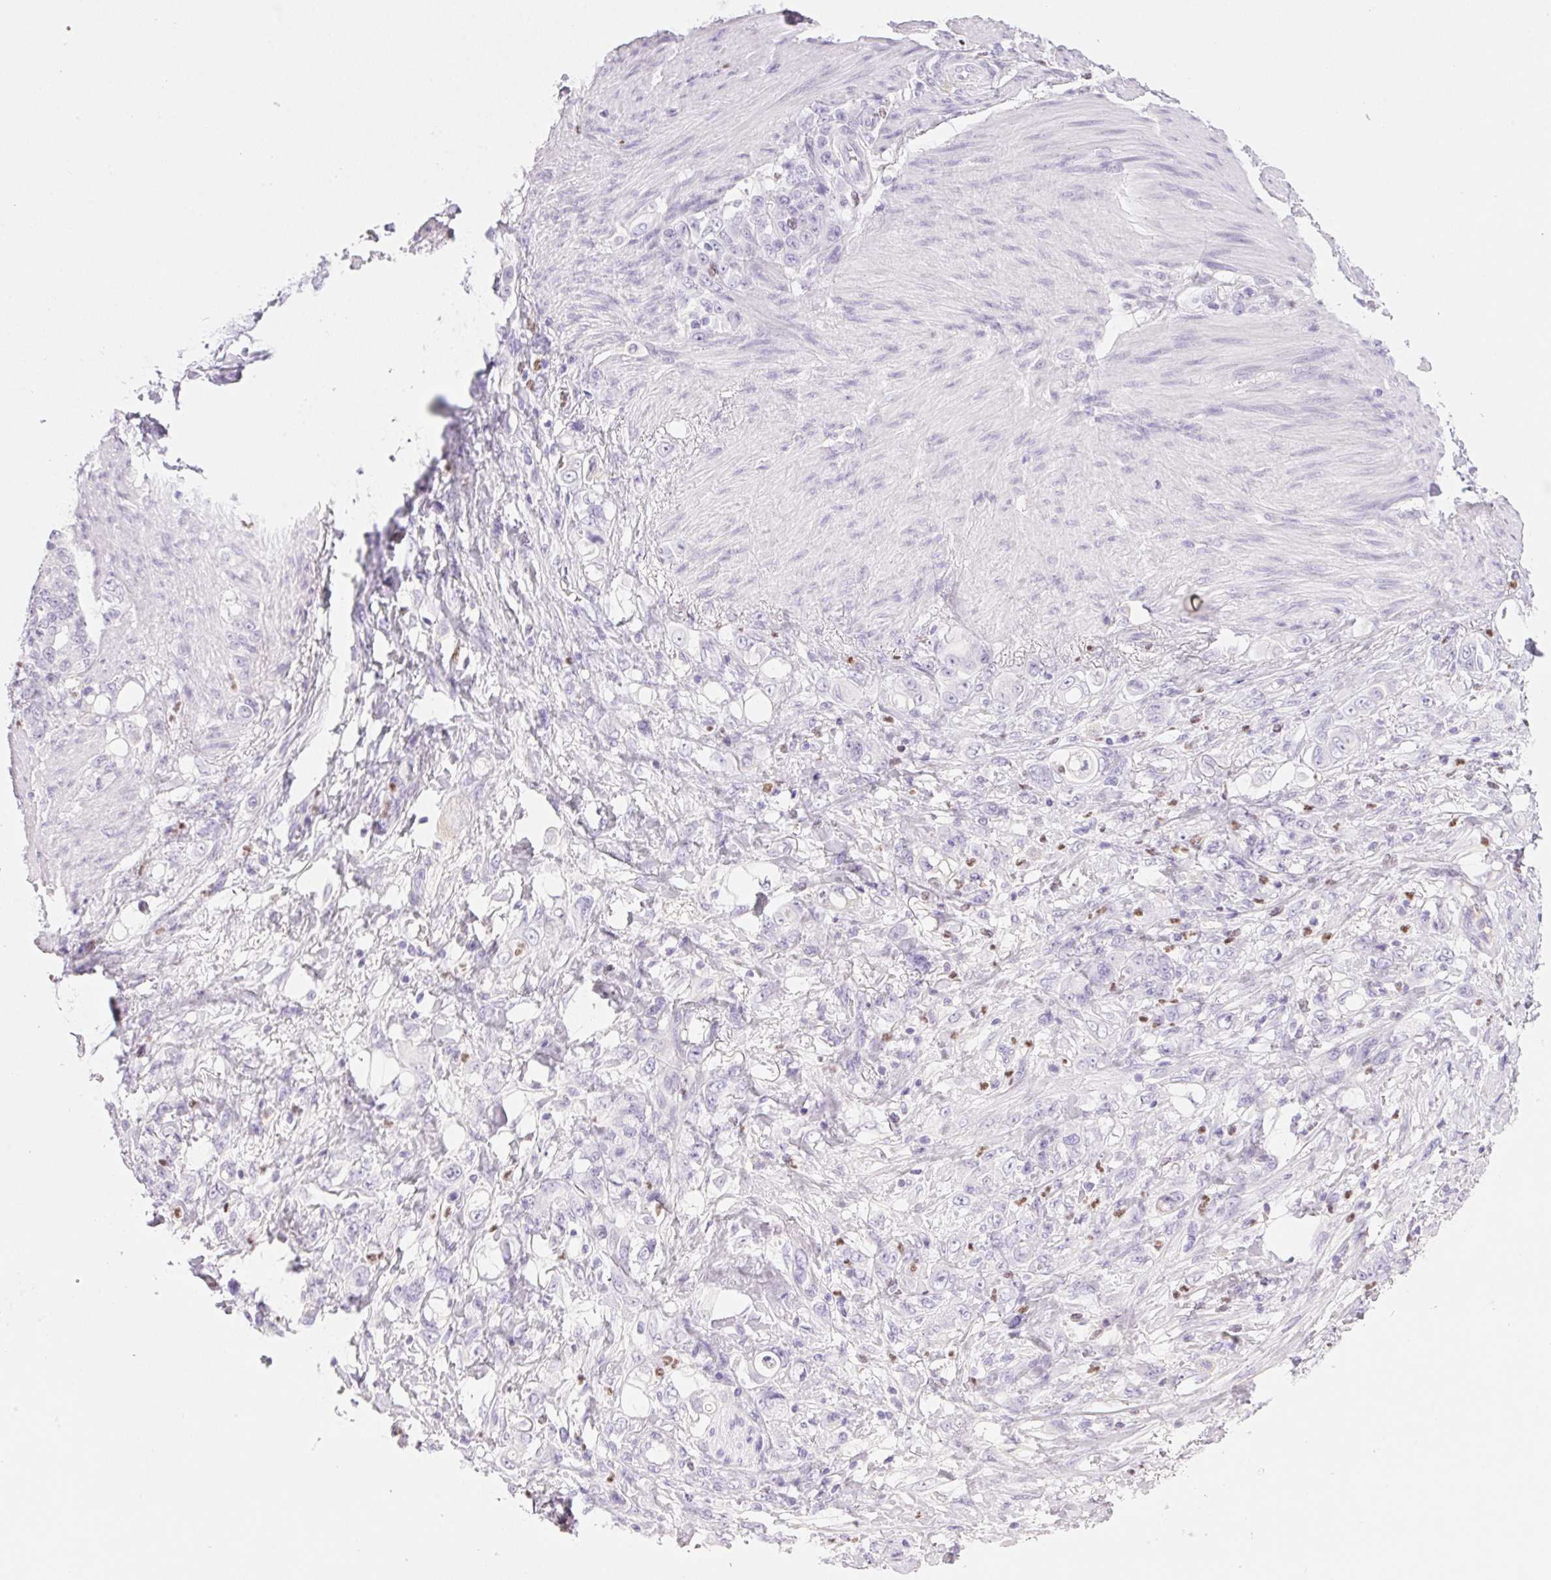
{"staining": {"intensity": "negative", "quantity": "none", "location": "none"}, "tissue": "stomach cancer", "cell_type": "Tumor cells", "image_type": "cancer", "snomed": [{"axis": "morphology", "description": "Adenocarcinoma, NOS"}, {"axis": "topography", "description": "Stomach"}], "caption": "Immunohistochemistry (IHC) of stomach adenocarcinoma reveals no staining in tumor cells.", "gene": "PADI4", "patient": {"sex": "female", "age": 79}}